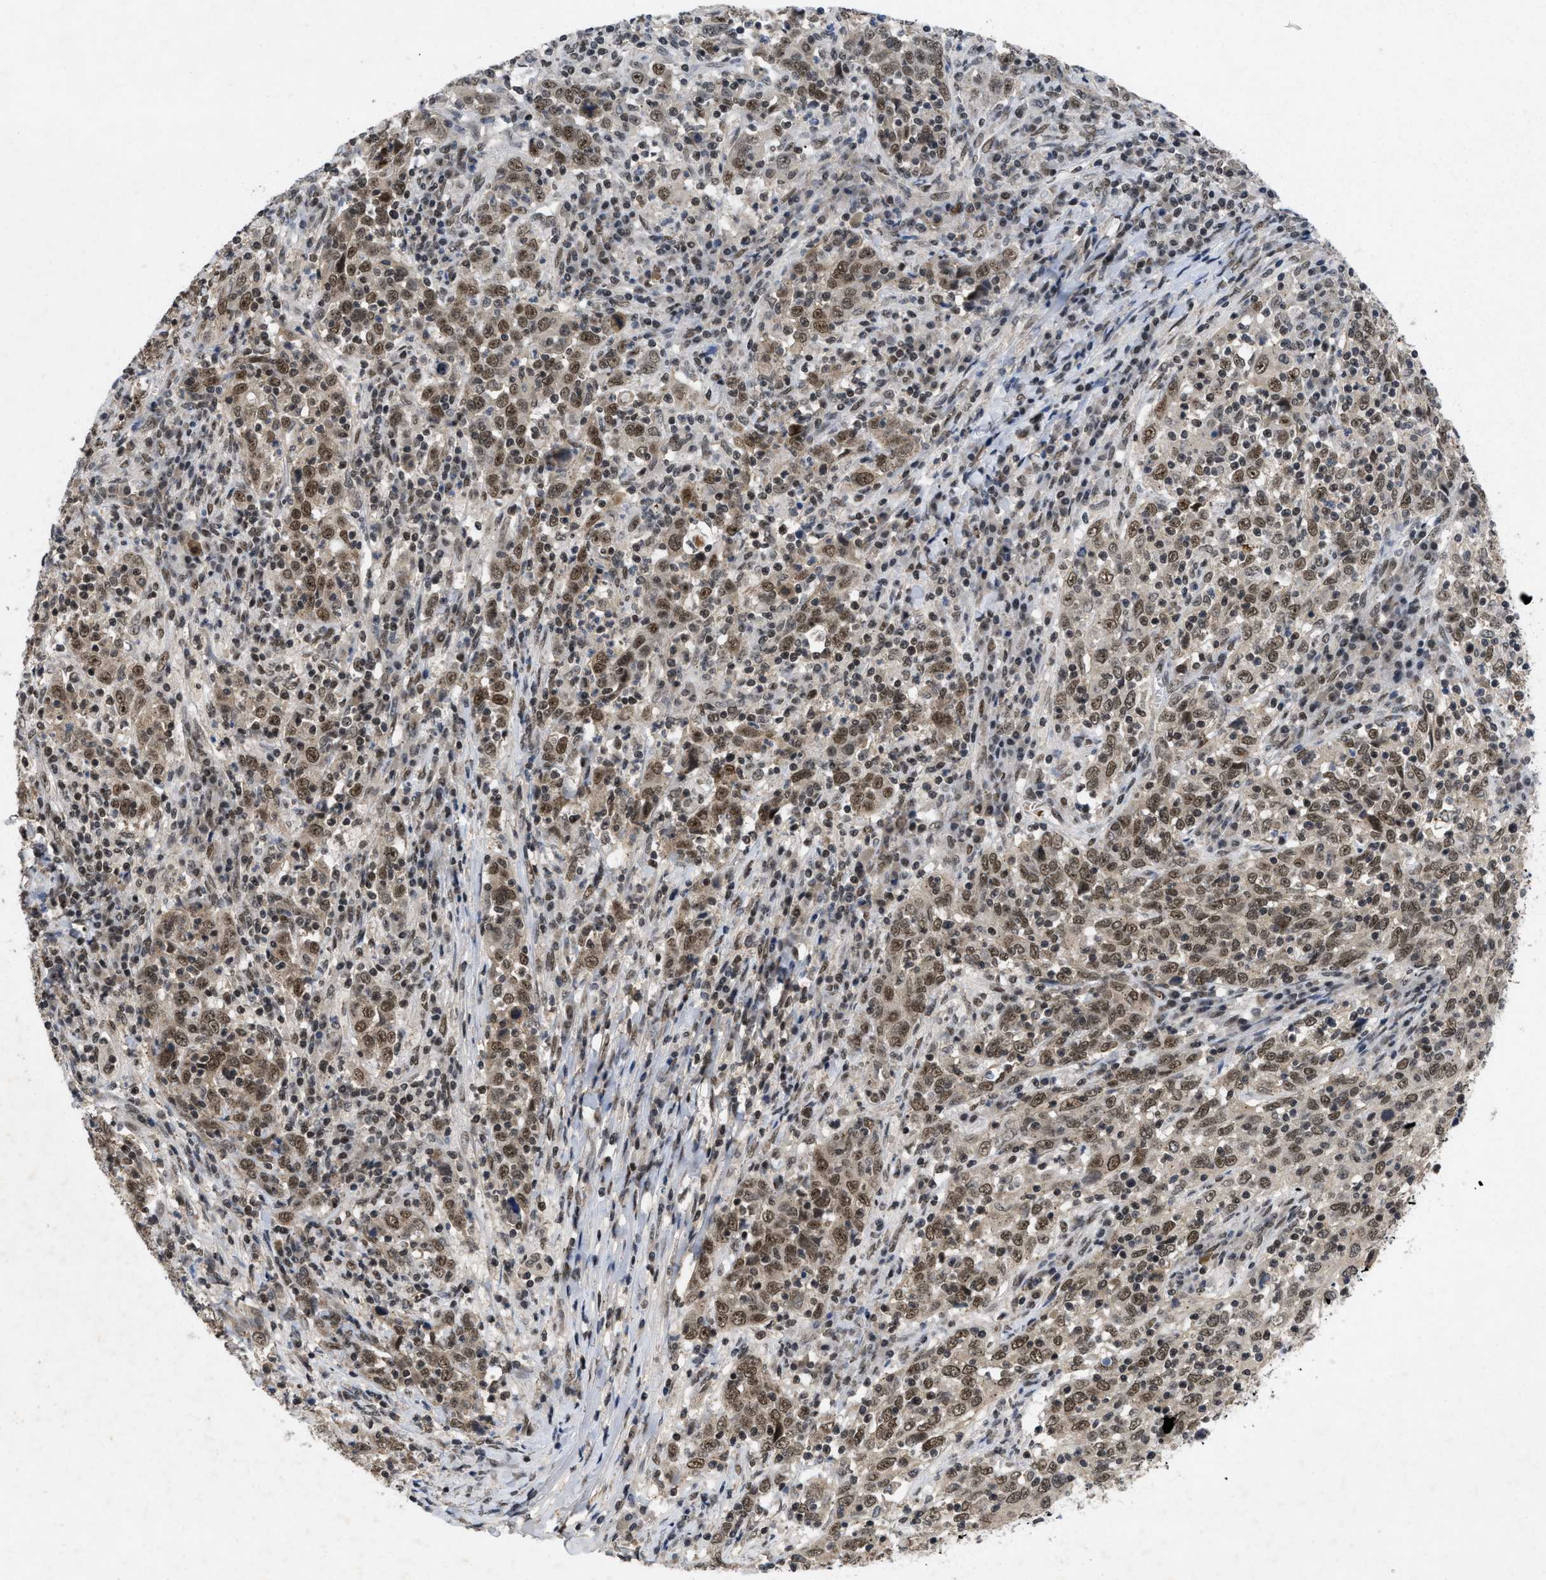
{"staining": {"intensity": "moderate", "quantity": ">75%", "location": "nuclear"}, "tissue": "cervical cancer", "cell_type": "Tumor cells", "image_type": "cancer", "snomed": [{"axis": "morphology", "description": "Squamous cell carcinoma, NOS"}, {"axis": "topography", "description": "Cervix"}], "caption": "Immunohistochemical staining of human cervical squamous cell carcinoma displays moderate nuclear protein positivity in approximately >75% of tumor cells.", "gene": "ZNF346", "patient": {"sex": "female", "age": 46}}